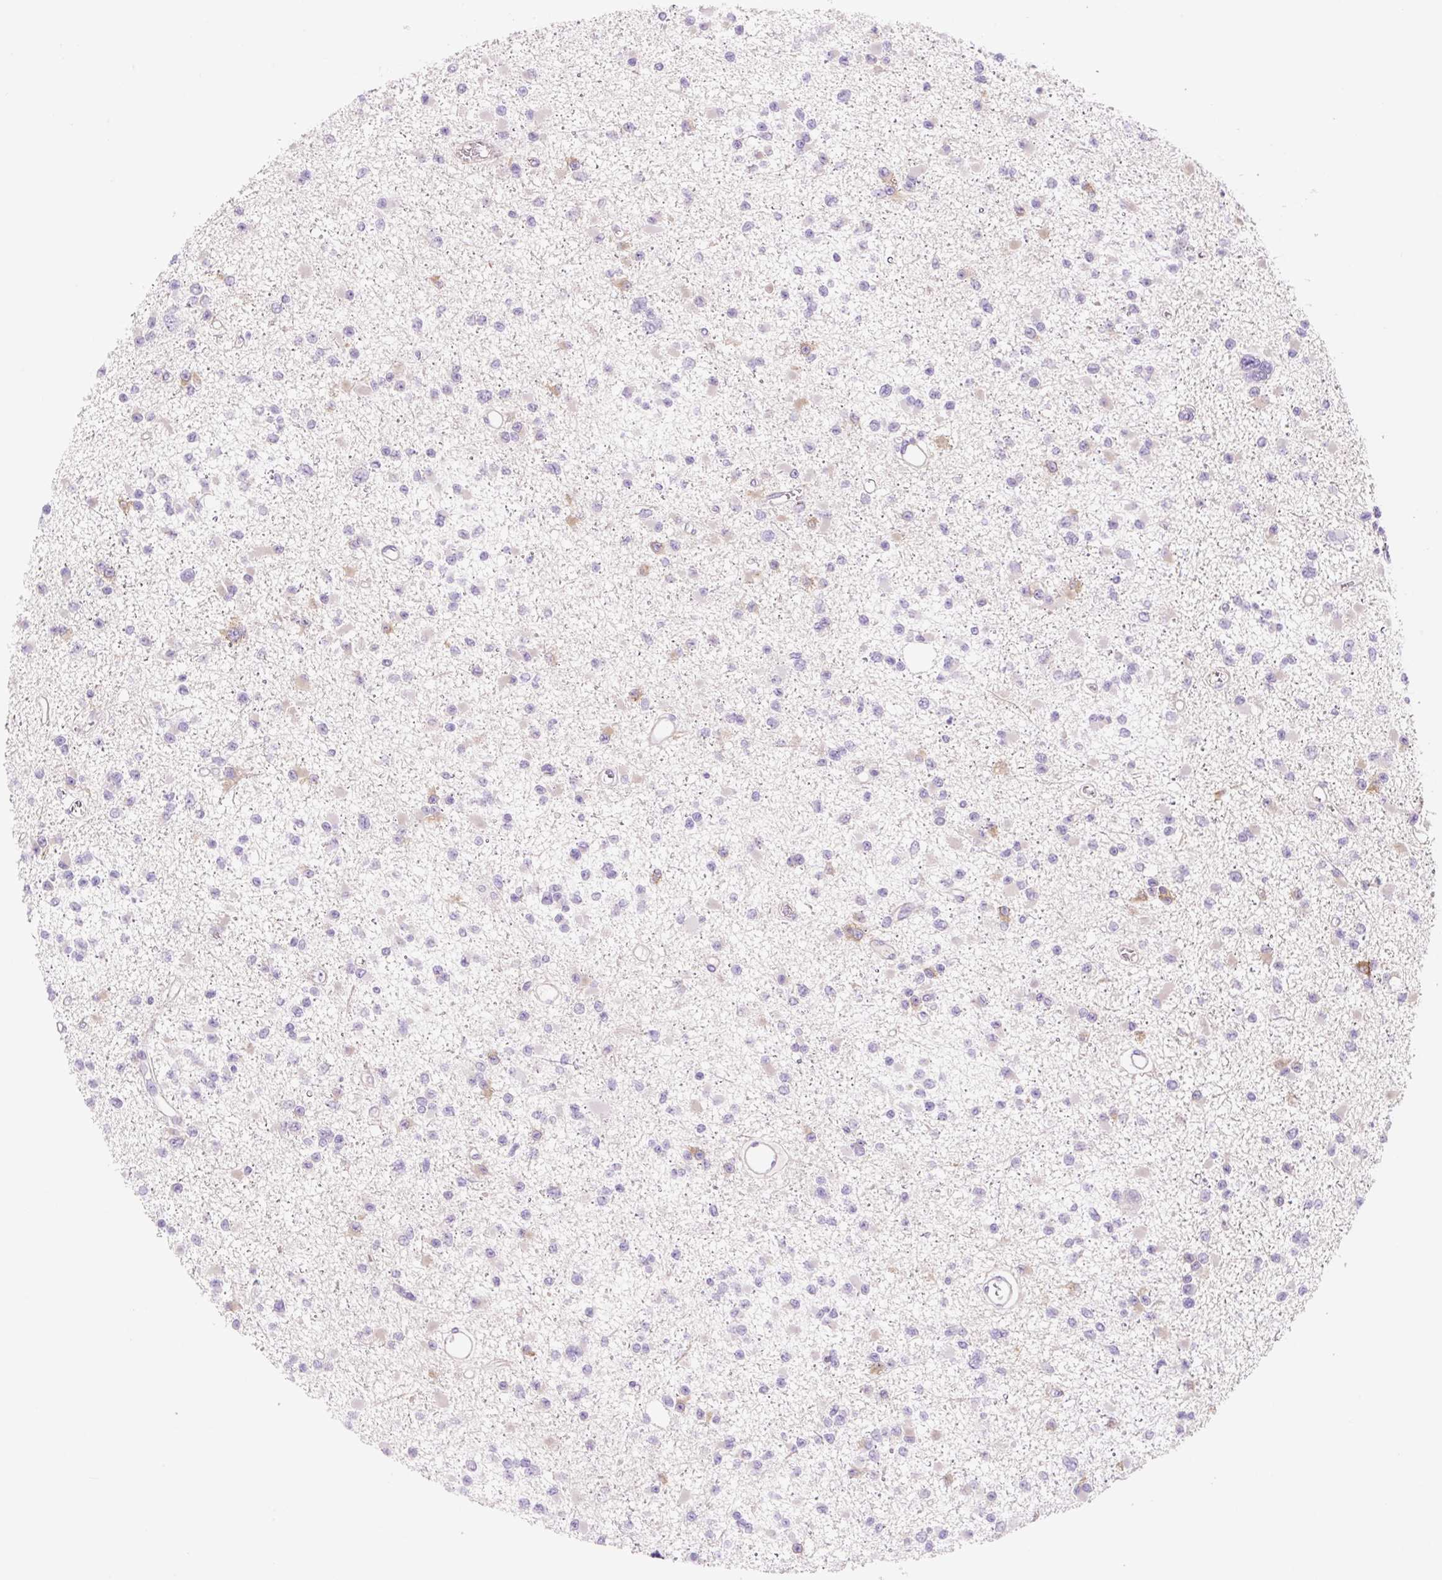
{"staining": {"intensity": "negative", "quantity": "none", "location": "none"}, "tissue": "glioma", "cell_type": "Tumor cells", "image_type": "cancer", "snomed": [{"axis": "morphology", "description": "Glioma, malignant, Low grade"}, {"axis": "topography", "description": "Brain"}], "caption": "This is an immunohistochemistry photomicrograph of malignant glioma (low-grade). There is no expression in tumor cells.", "gene": "CELF6", "patient": {"sex": "female", "age": 22}}